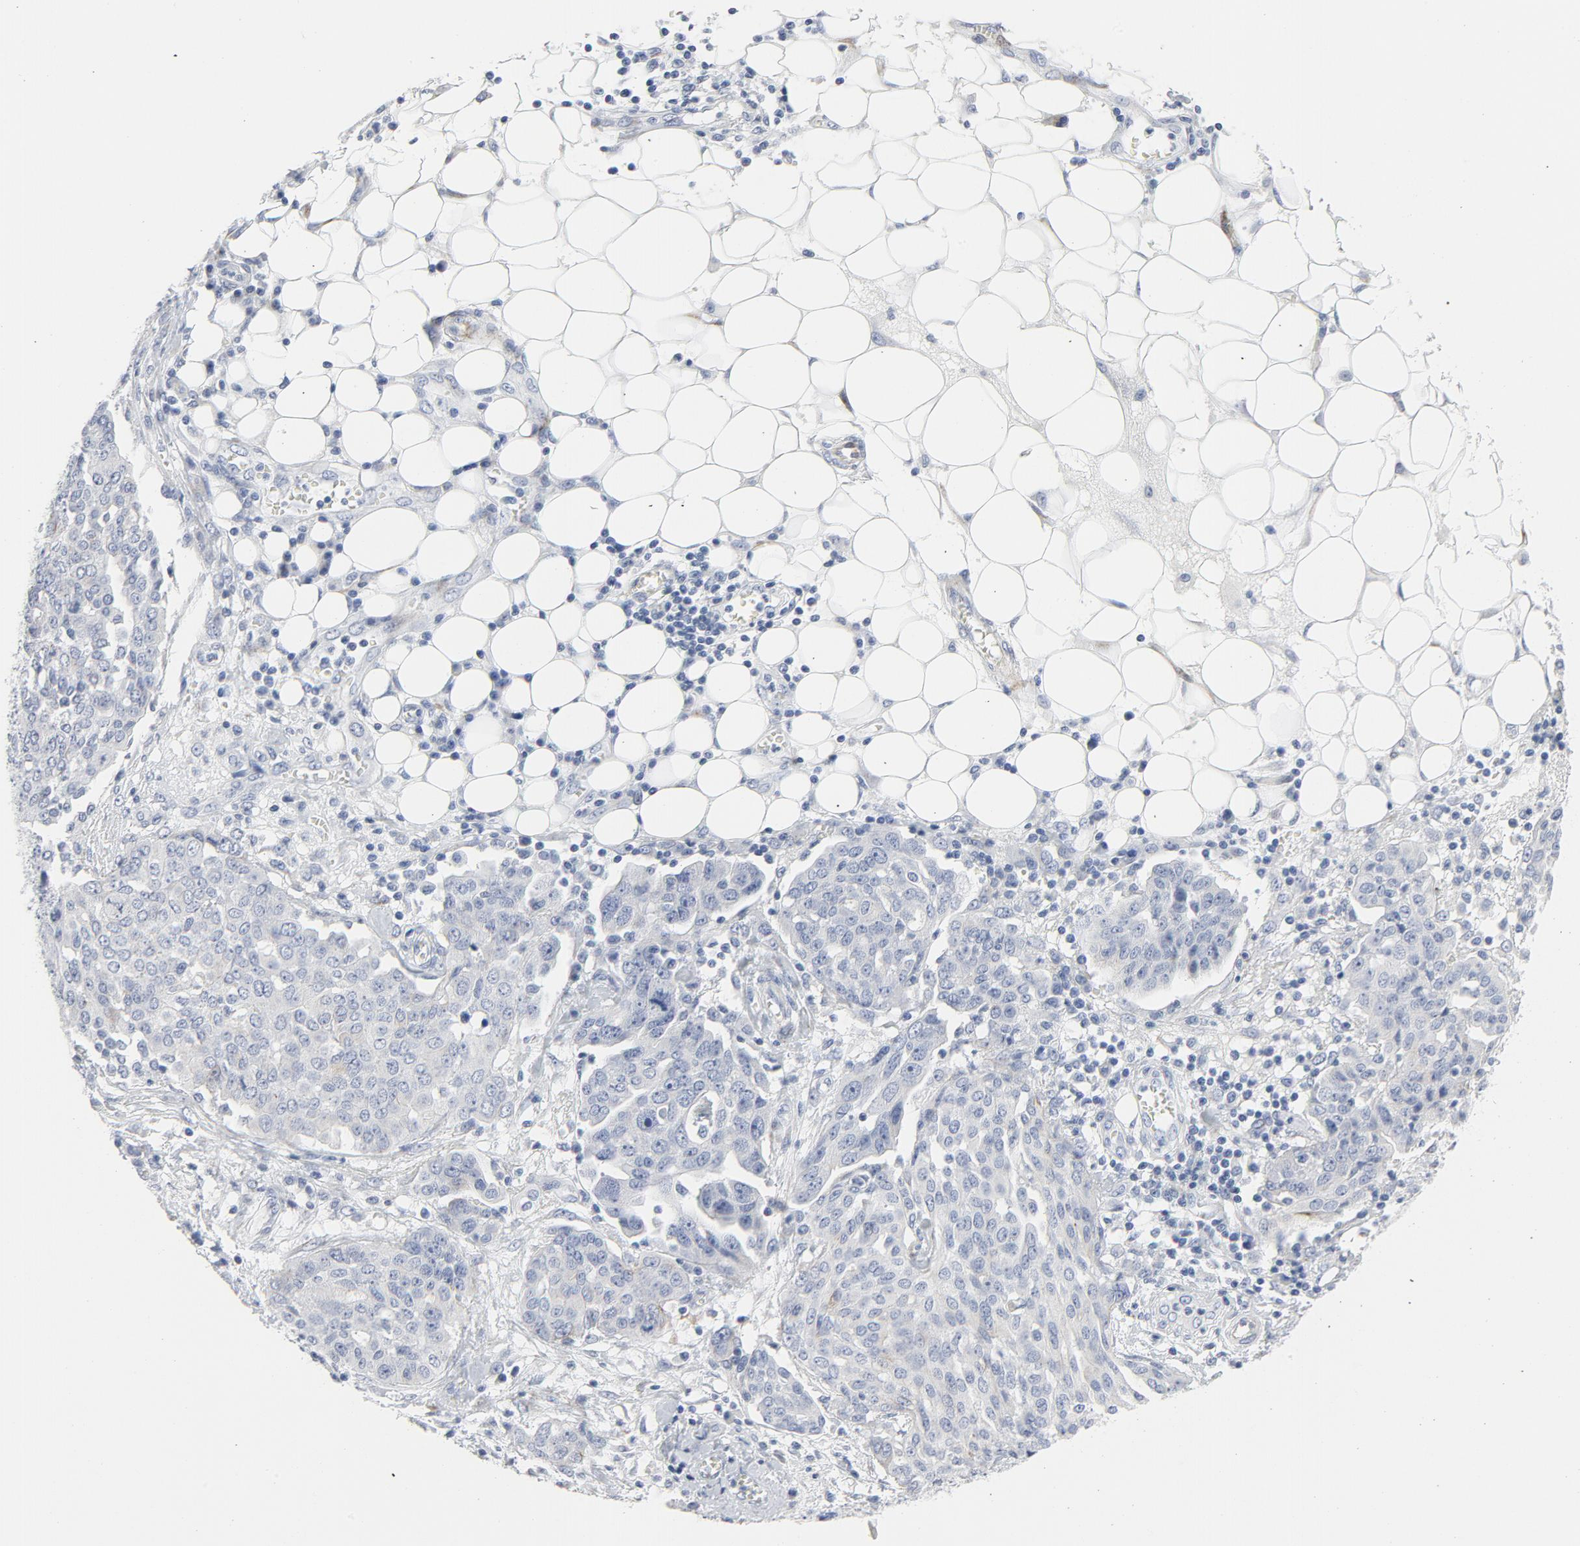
{"staining": {"intensity": "negative", "quantity": "none", "location": "none"}, "tissue": "ovarian cancer", "cell_type": "Tumor cells", "image_type": "cancer", "snomed": [{"axis": "morphology", "description": "Cystadenocarcinoma, serous, NOS"}, {"axis": "topography", "description": "Soft tissue"}, {"axis": "topography", "description": "Ovary"}], "caption": "Tumor cells are negative for brown protein staining in ovarian cancer (serous cystadenocarcinoma). The staining was performed using DAB (3,3'-diaminobenzidine) to visualize the protein expression in brown, while the nuclei were stained in blue with hematoxylin (Magnification: 20x).", "gene": "TUBB1", "patient": {"sex": "female", "age": 57}}